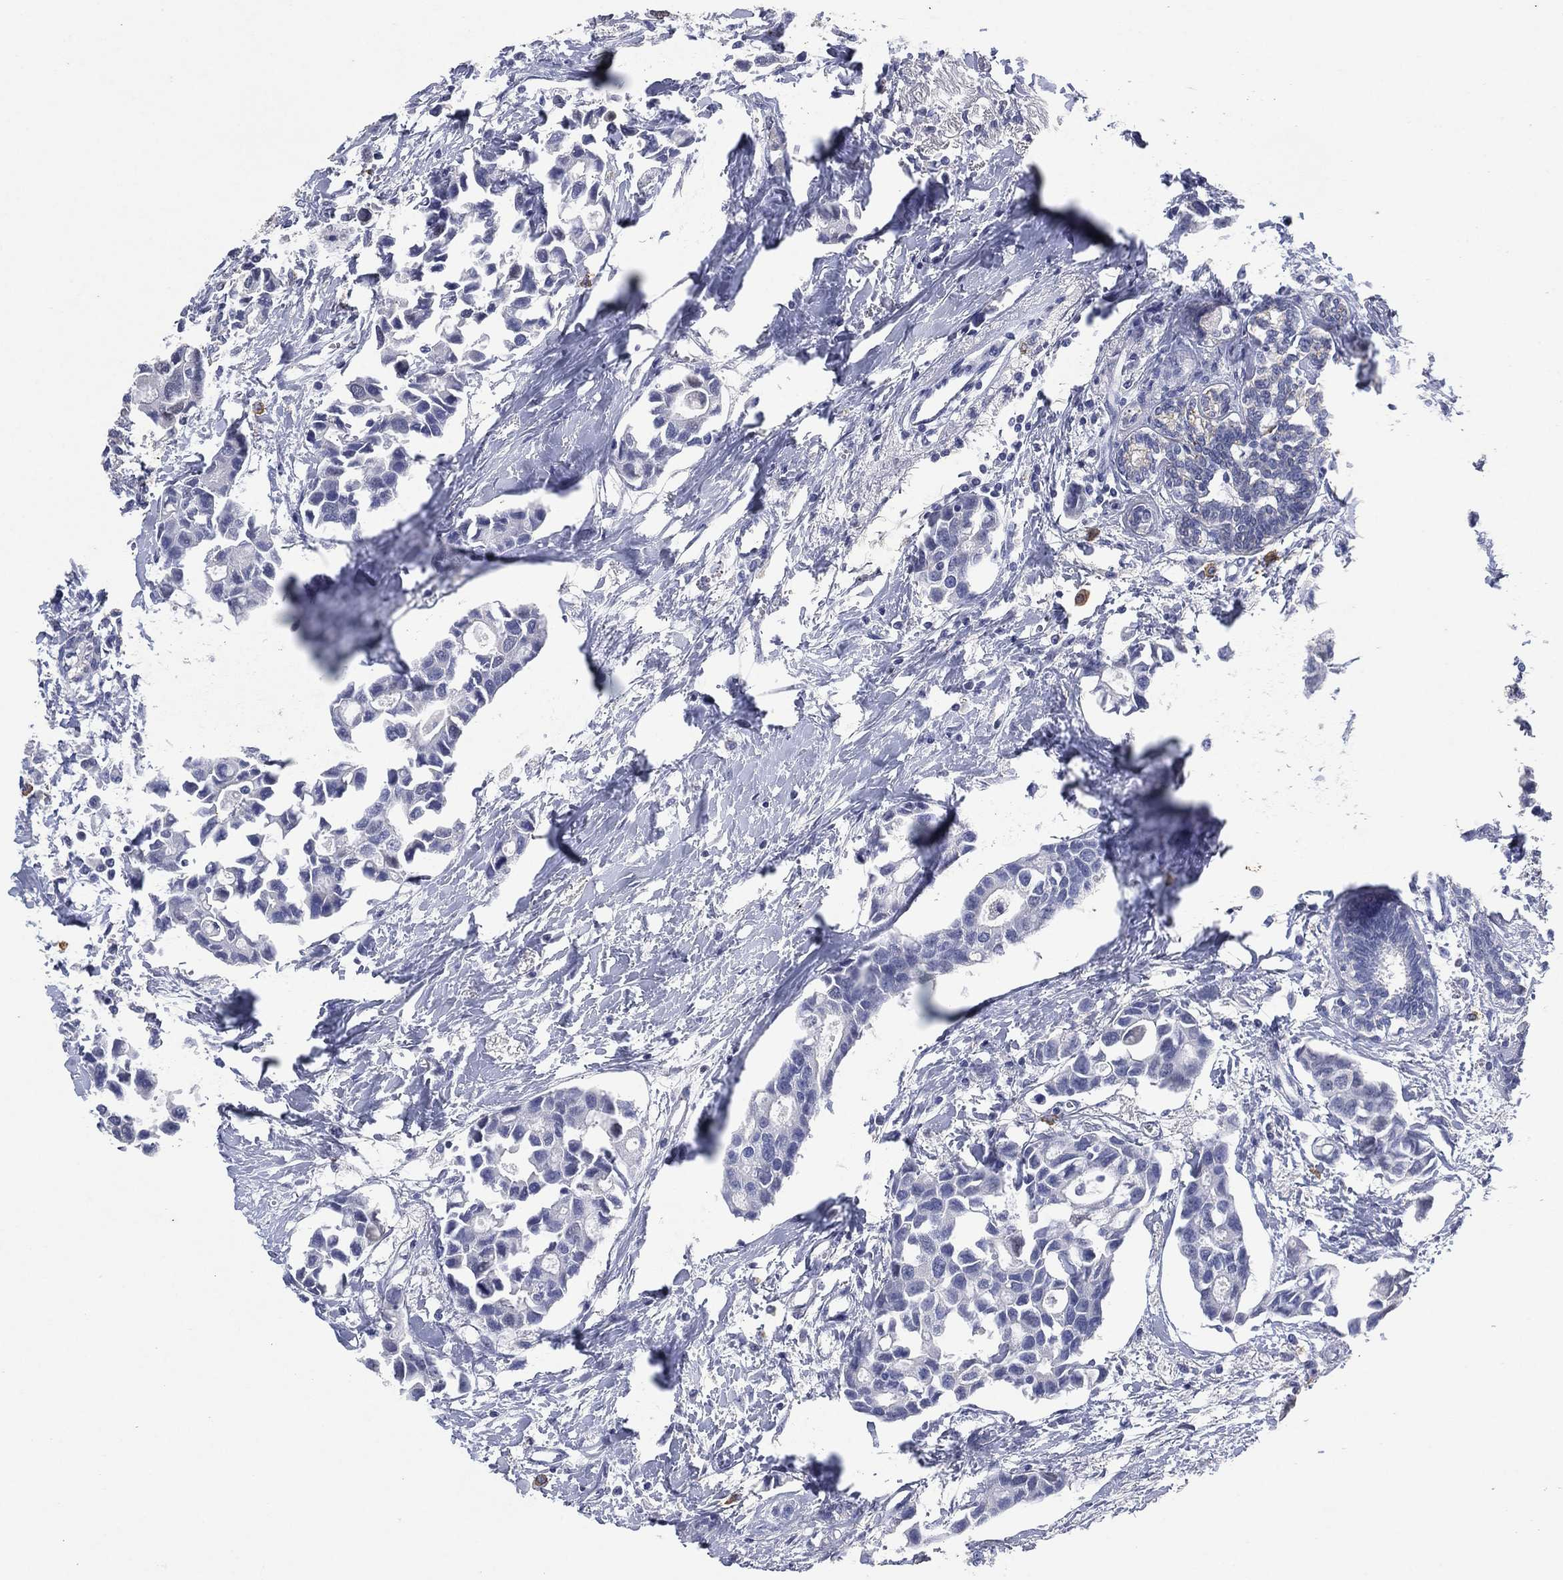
{"staining": {"intensity": "negative", "quantity": "none", "location": "none"}, "tissue": "breast cancer", "cell_type": "Tumor cells", "image_type": "cancer", "snomed": [{"axis": "morphology", "description": "Duct carcinoma"}, {"axis": "topography", "description": "Breast"}], "caption": "There is no significant positivity in tumor cells of infiltrating ductal carcinoma (breast).", "gene": "FSCN2", "patient": {"sex": "female", "age": 83}}